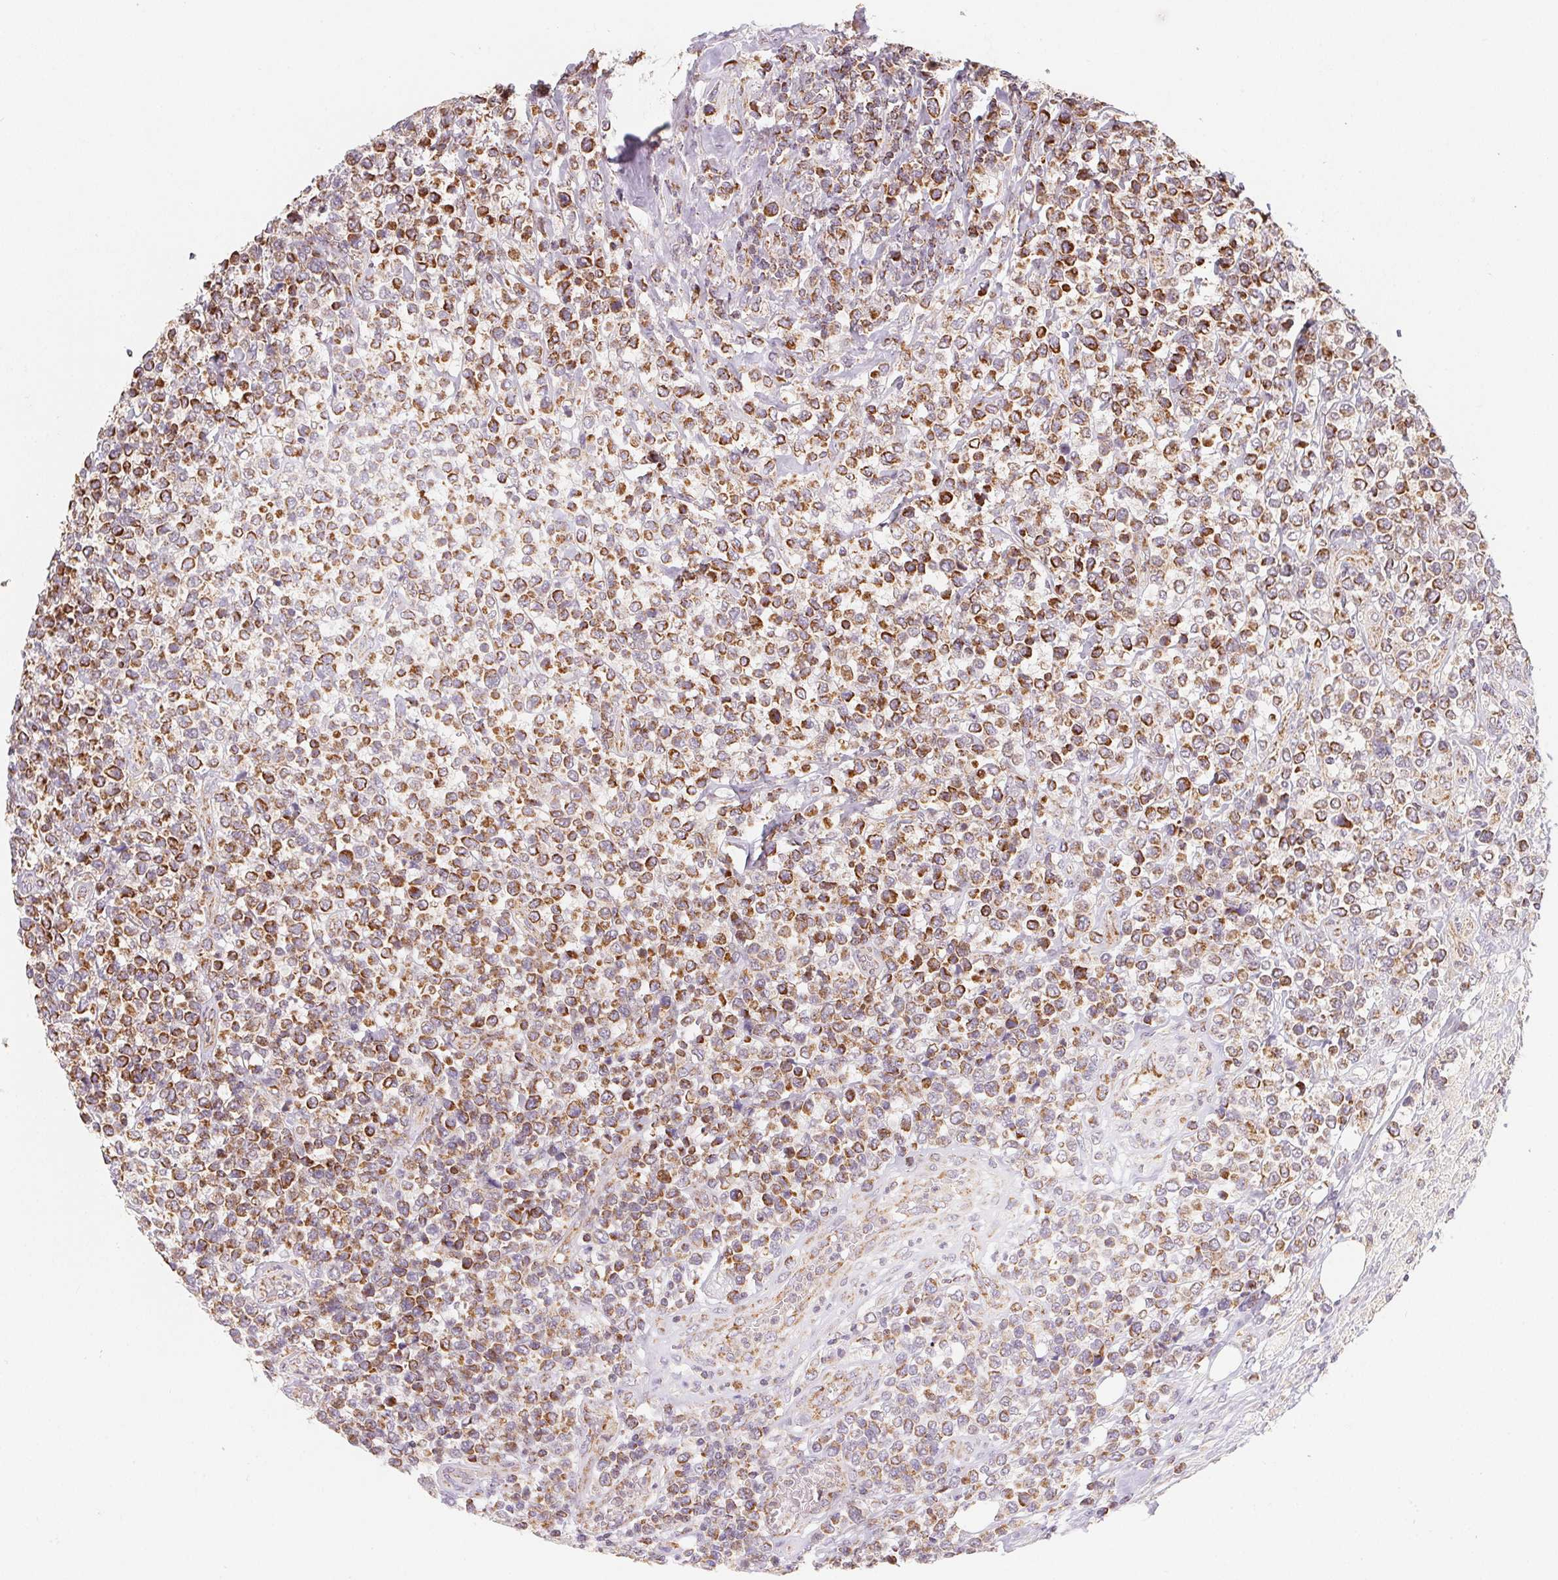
{"staining": {"intensity": "moderate", "quantity": ">75%", "location": "cytoplasmic/membranous"}, "tissue": "lymphoma", "cell_type": "Tumor cells", "image_type": "cancer", "snomed": [{"axis": "morphology", "description": "Malignant lymphoma, non-Hodgkin's type, High grade"}, {"axis": "topography", "description": "Soft tissue"}], "caption": "Immunohistochemical staining of lymphoma shows medium levels of moderate cytoplasmic/membranous expression in about >75% of tumor cells.", "gene": "NDUFS6", "patient": {"sex": "female", "age": 56}}